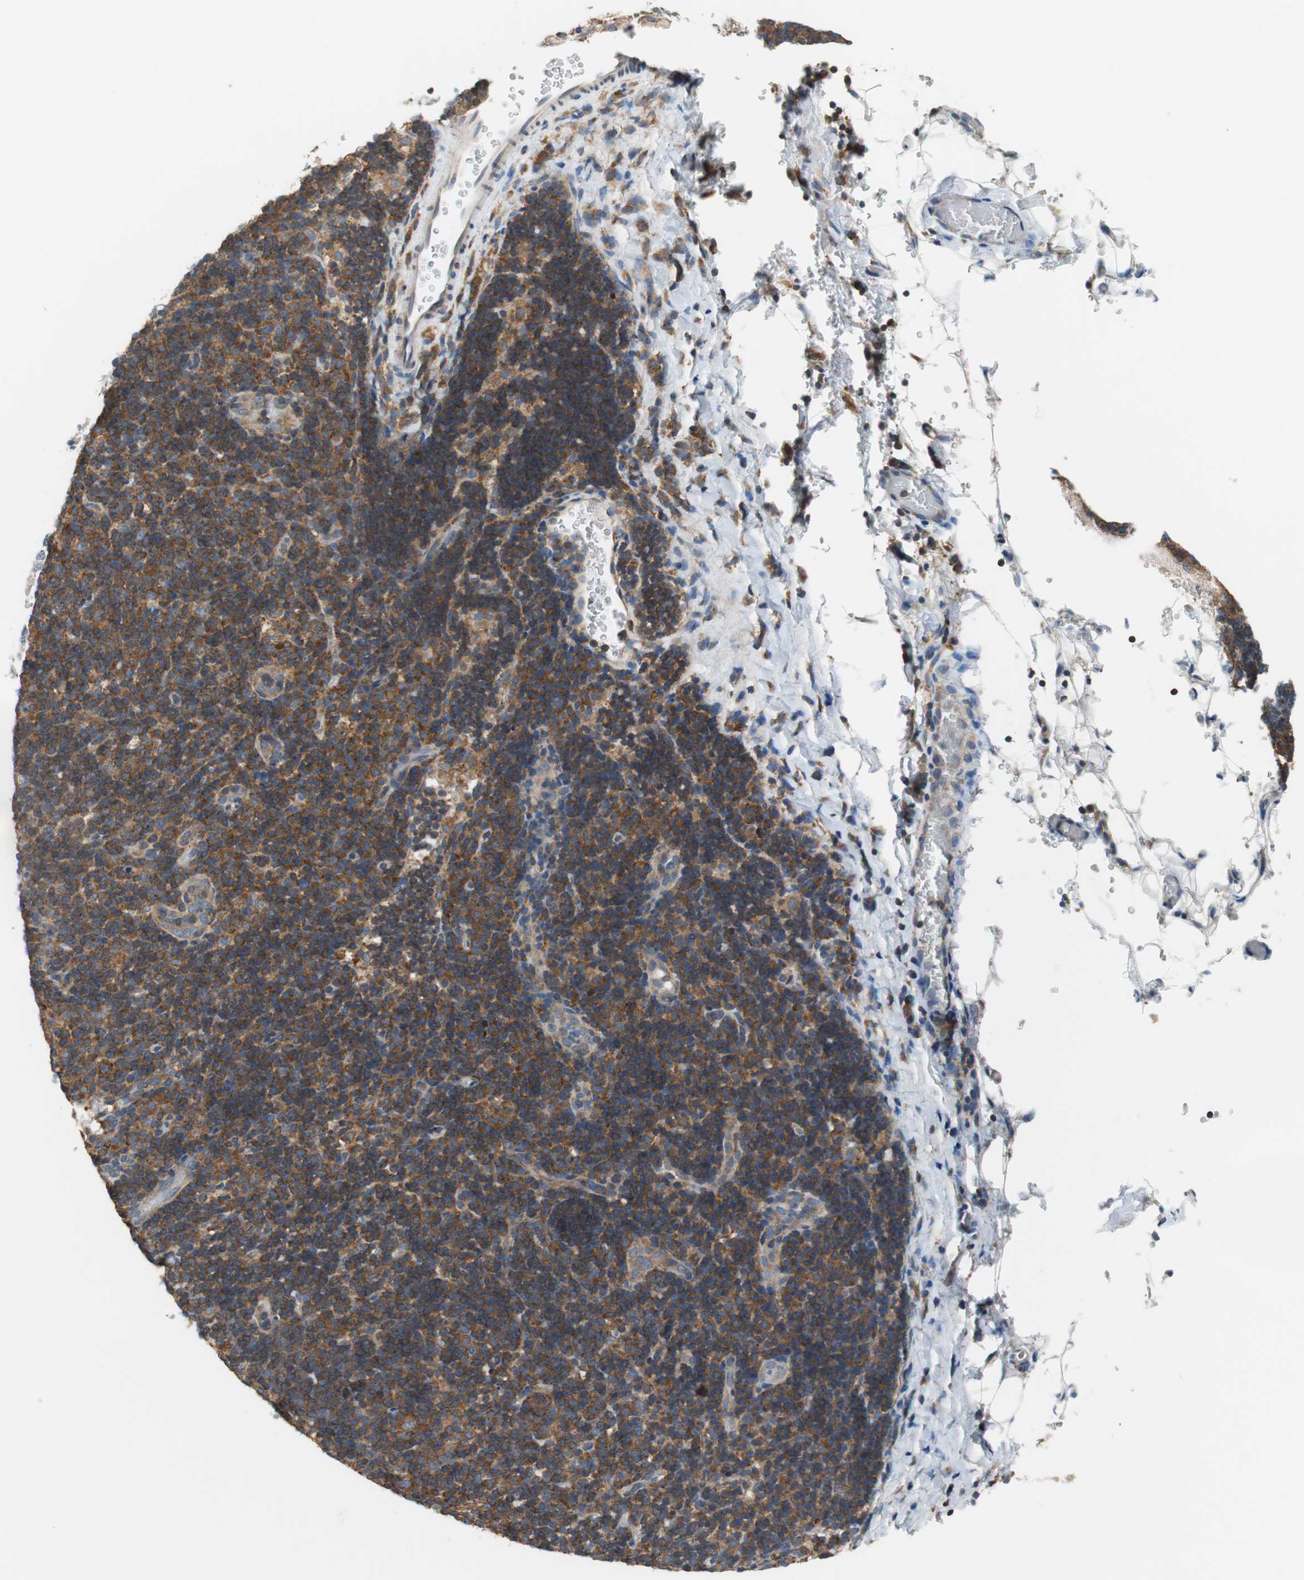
{"staining": {"intensity": "strong", "quantity": ">75%", "location": "cytoplasmic/membranous"}, "tissue": "lymphoma", "cell_type": "Tumor cells", "image_type": "cancer", "snomed": [{"axis": "morphology", "description": "Hodgkin's disease, NOS"}, {"axis": "topography", "description": "Lymph node"}], "caption": "The image exhibits immunohistochemical staining of lymphoma. There is strong cytoplasmic/membranous positivity is seen in about >75% of tumor cells.", "gene": "CNOT3", "patient": {"sex": "female", "age": 57}}